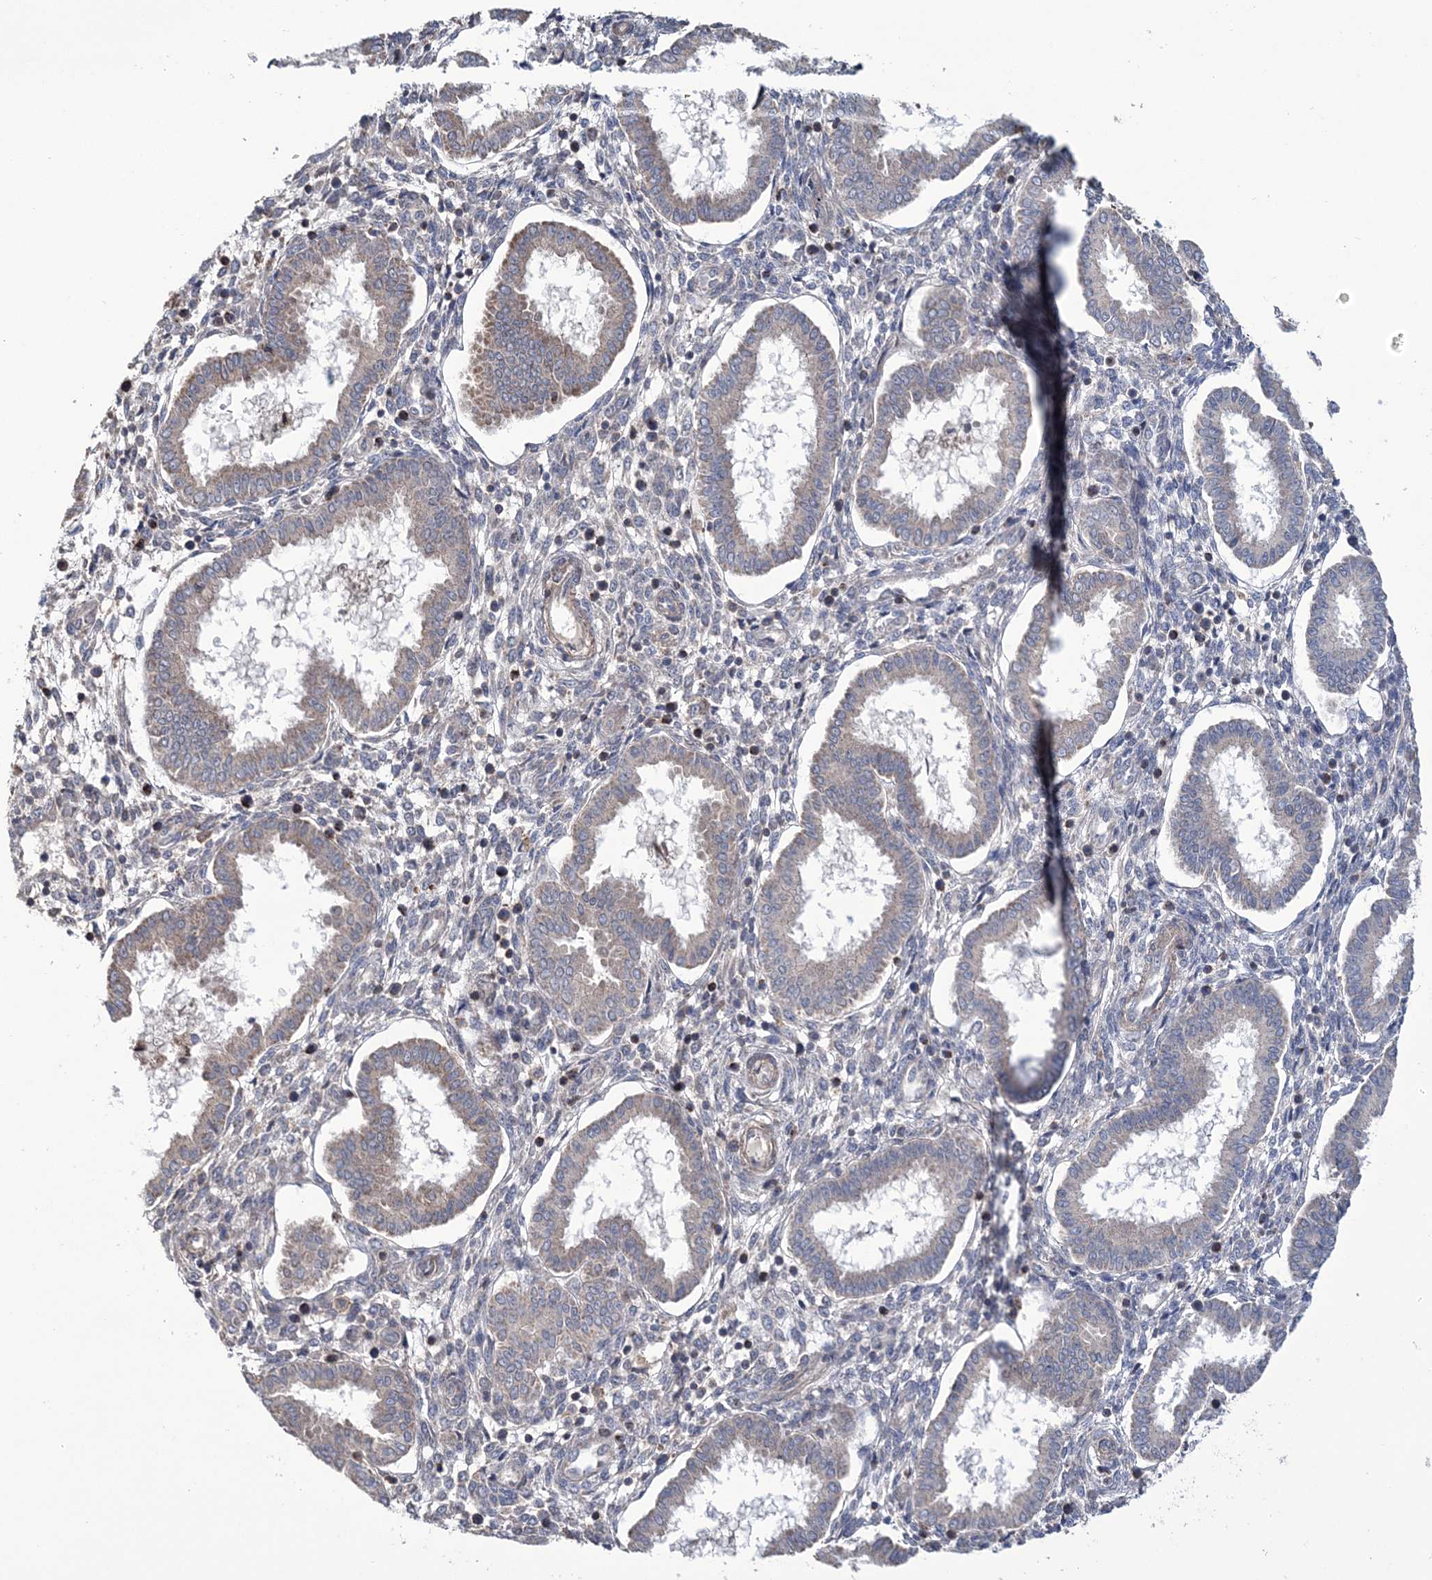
{"staining": {"intensity": "negative", "quantity": "none", "location": "none"}, "tissue": "endometrium", "cell_type": "Cells in endometrial stroma", "image_type": "normal", "snomed": [{"axis": "morphology", "description": "Normal tissue, NOS"}, {"axis": "topography", "description": "Endometrium"}], "caption": "Immunohistochemical staining of normal endometrium demonstrates no significant expression in cells in endometrial stroma.", "gene": "PPP2R2B", "patient": {"sex": "female", "age": 24}}